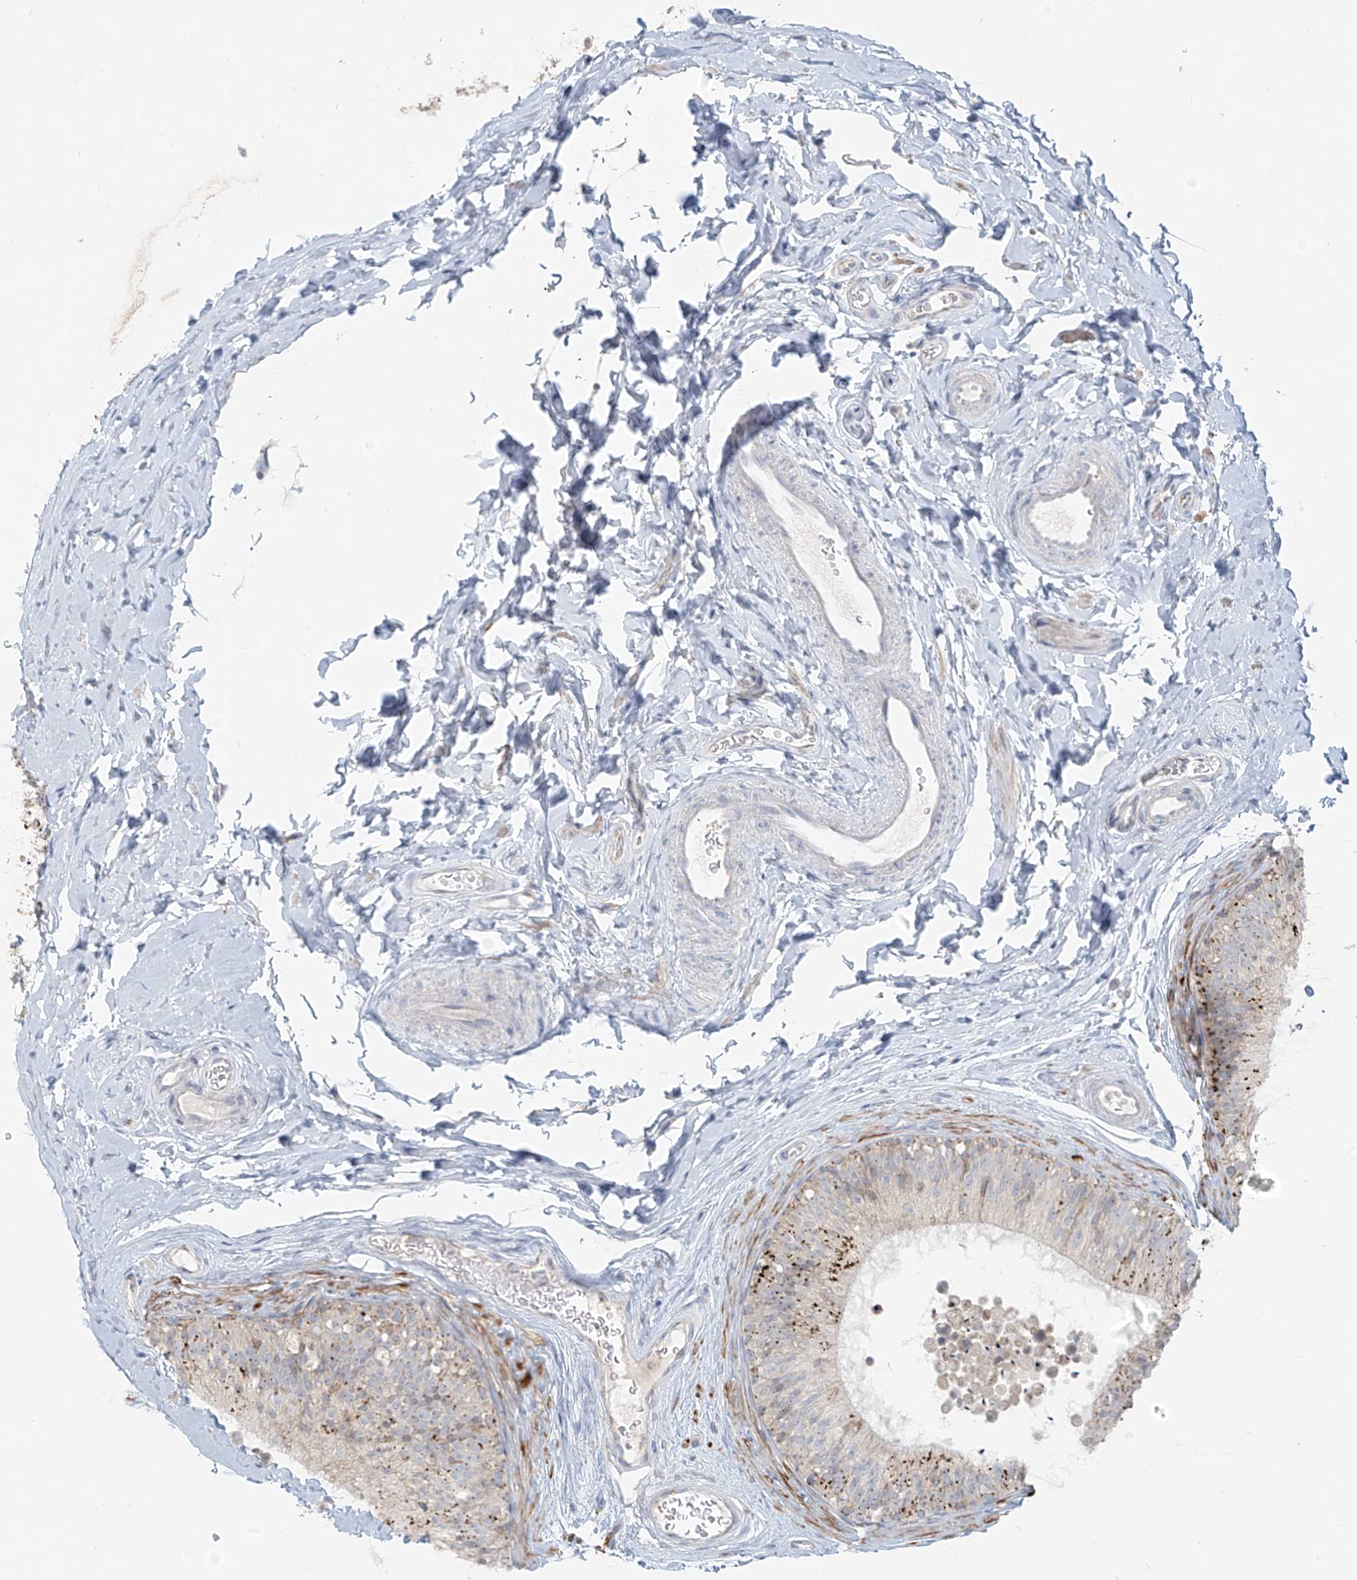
{"staining": {"intensity": "weak", "quantity": "25%-75%", "location": "cytoplasmic/membranous"}, "tissue": "epididymis", "cell_type": "Glandular cells", "image_type": "normal", "snomed": [{"axis": "morphology", "description": "Normal tissue, NOS"}, {"axis": "topography", "description": "Epididymis"}], "caption": "A low amount of weak cytoplasmic/membranous staining is seen in approximately 25%-75% of glandular cells in benign epididymis.", "gene": "UST", "patient": {"sex": "male", "age": 29}}